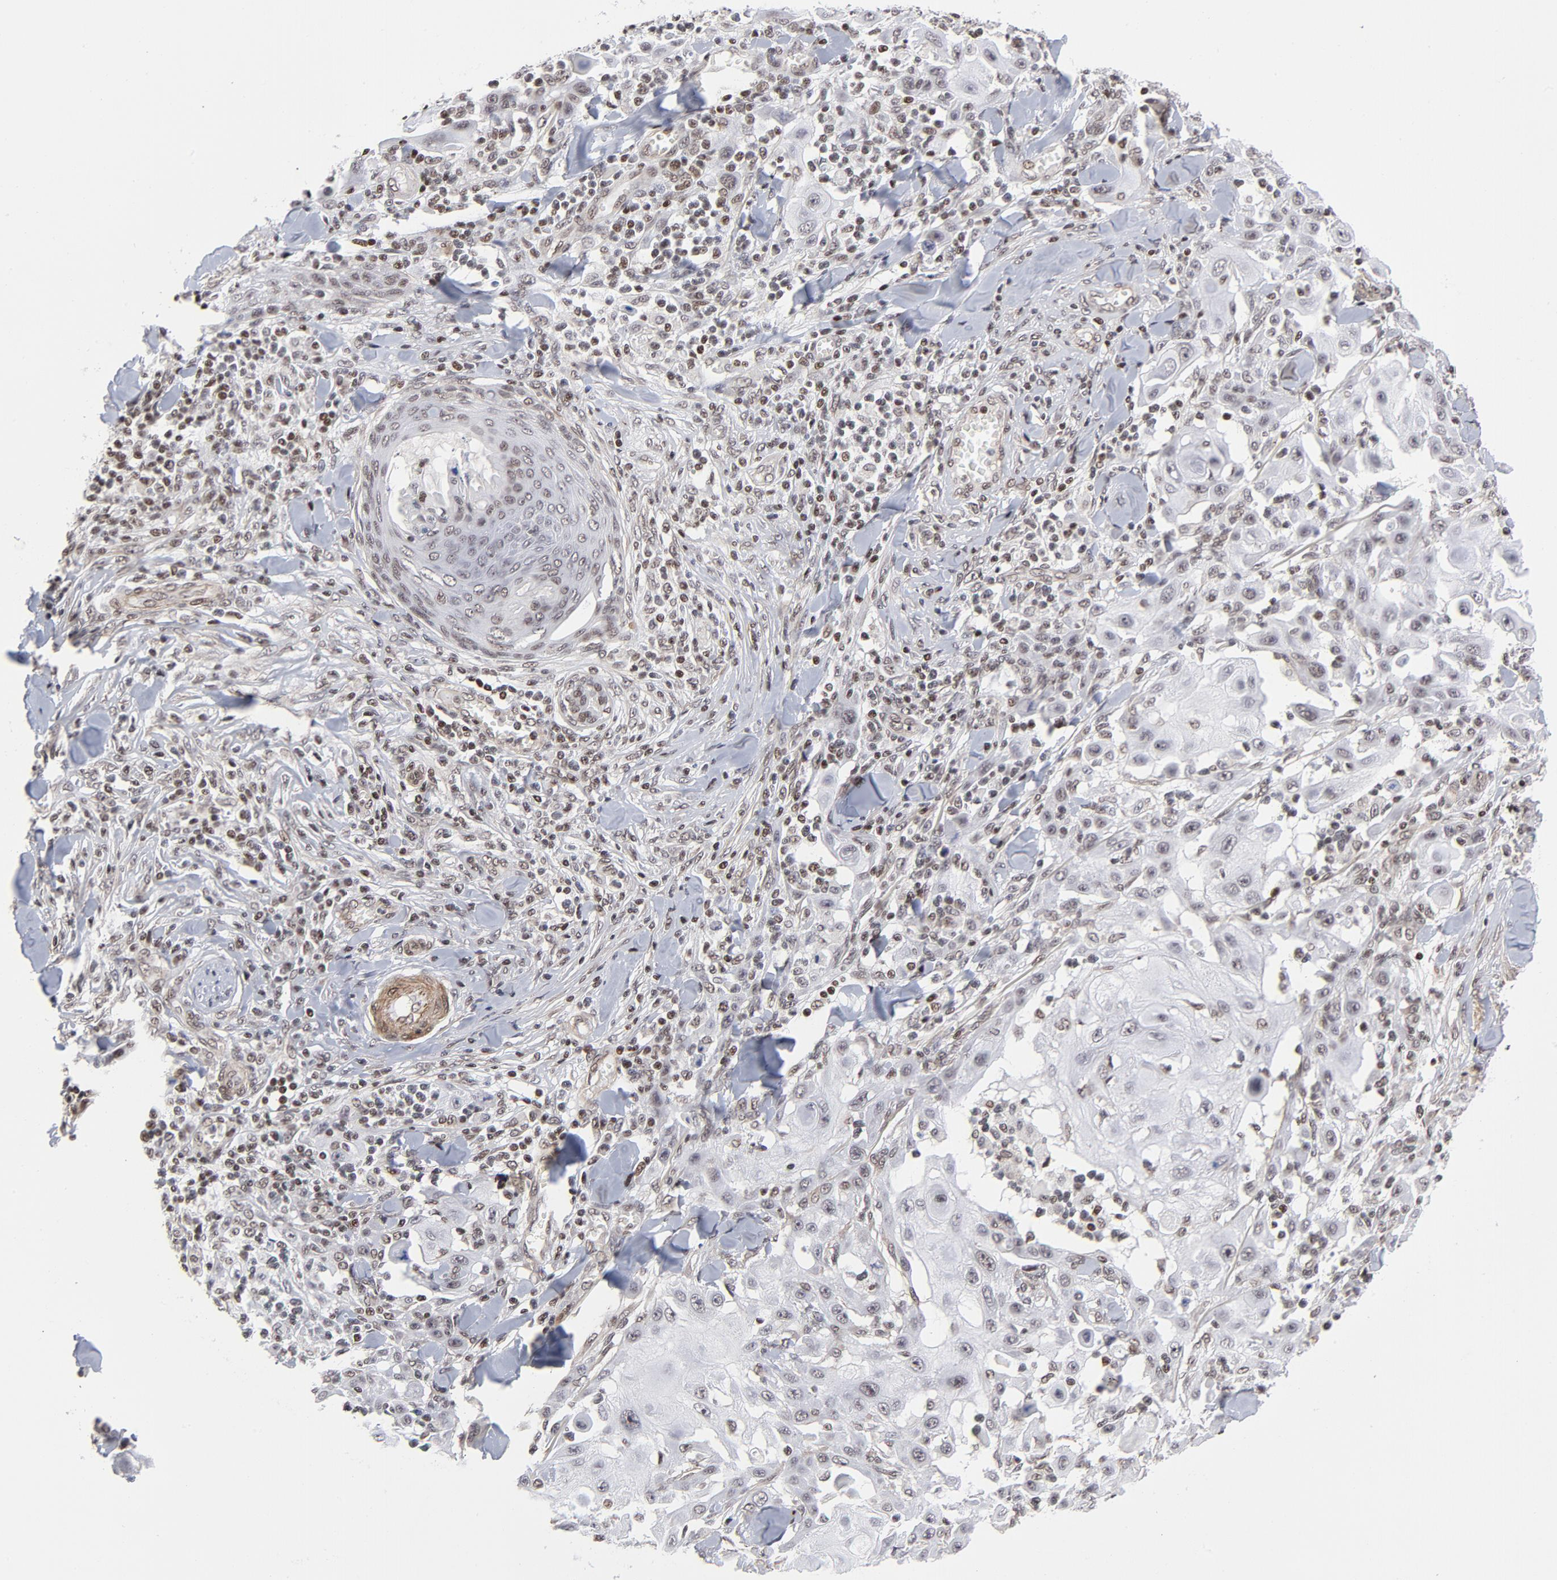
{"staining": {"intensity": "moderate", "quantity": "25%-75%", "location": "nuclear"}, "tissue": "skin cancer", "cell_type": "Tumor cells", "image_type": "cancer", "snomed": [{"axis": "morphology", "description": "Squamous cell carcinoma, NOS"}, {"axis": "topography", "description": "Skin"}], "caption": "A photomicrograph showing moderate nuclear staining in about 25%-75% of tumor cells in skin squamous cell carcinoma, as visualized by brown immunohistochemical staining.", "gene": "CTCF", "patient": {"sex": "male", "age": 24}}